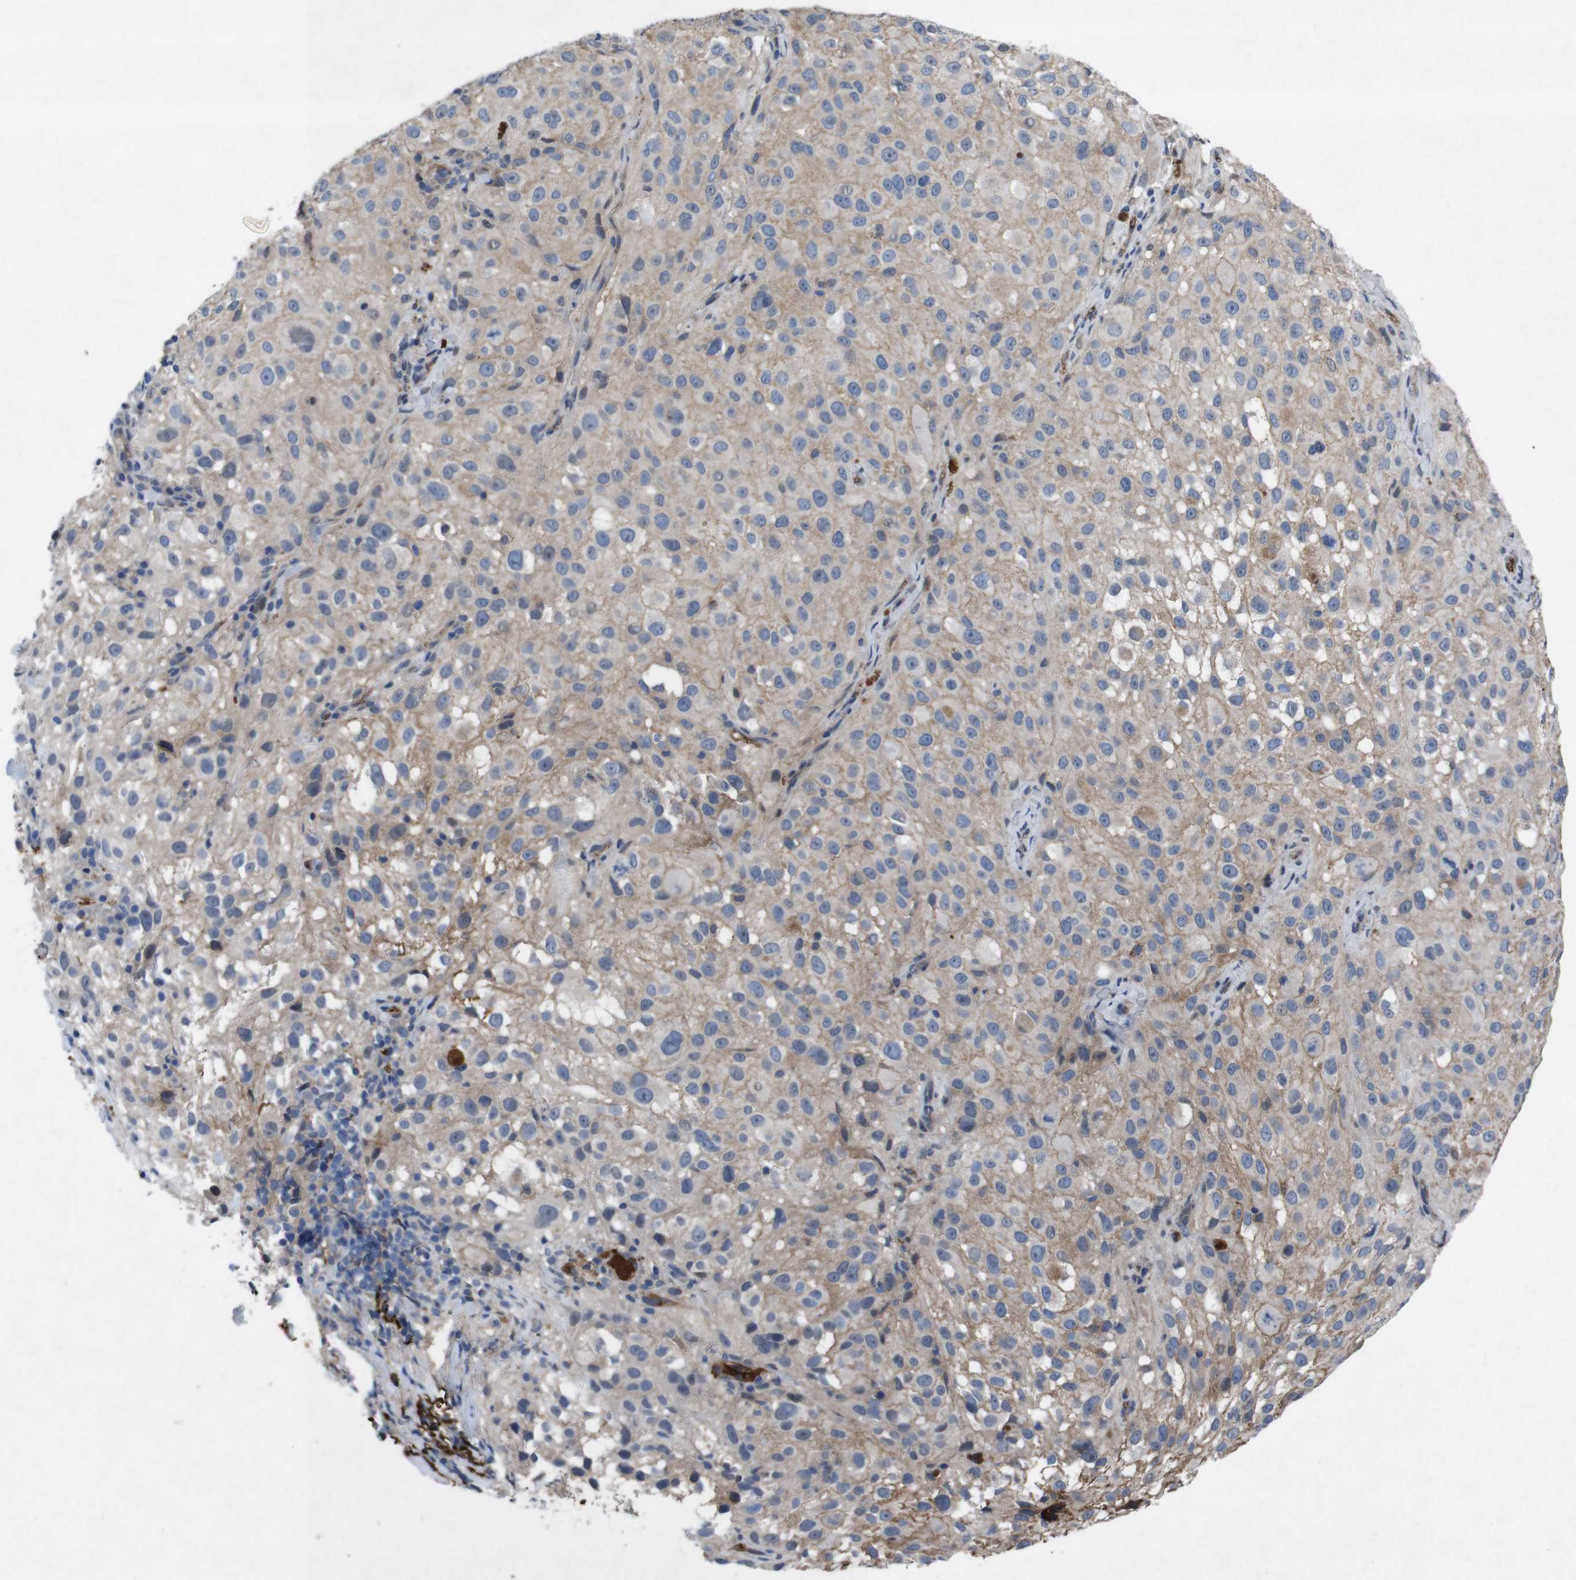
{"staining": {"intensity": "weak", "quantity": "25%-75%", "location": "cytoplasmic/membranous"}, "tissue": "melanoma", "cell_type": "Tumor cells", "image_type": "cancer", "snomed": [{"axis": "morphology", "description": "Necrosis, NOS"}, {"axis": "morphology", "description": "Malignant melanoma, NOS"}, {"axis": "topography", "description": "Skin"}], "caption": "Human malignant melanoma stained for a protein (brown) shows weak cytoplasmic/membranous positive expression in approximately 25%-75% of tumor cells.", "gene": "SPTB", "patient": {"sex": "female", "age": 87}}